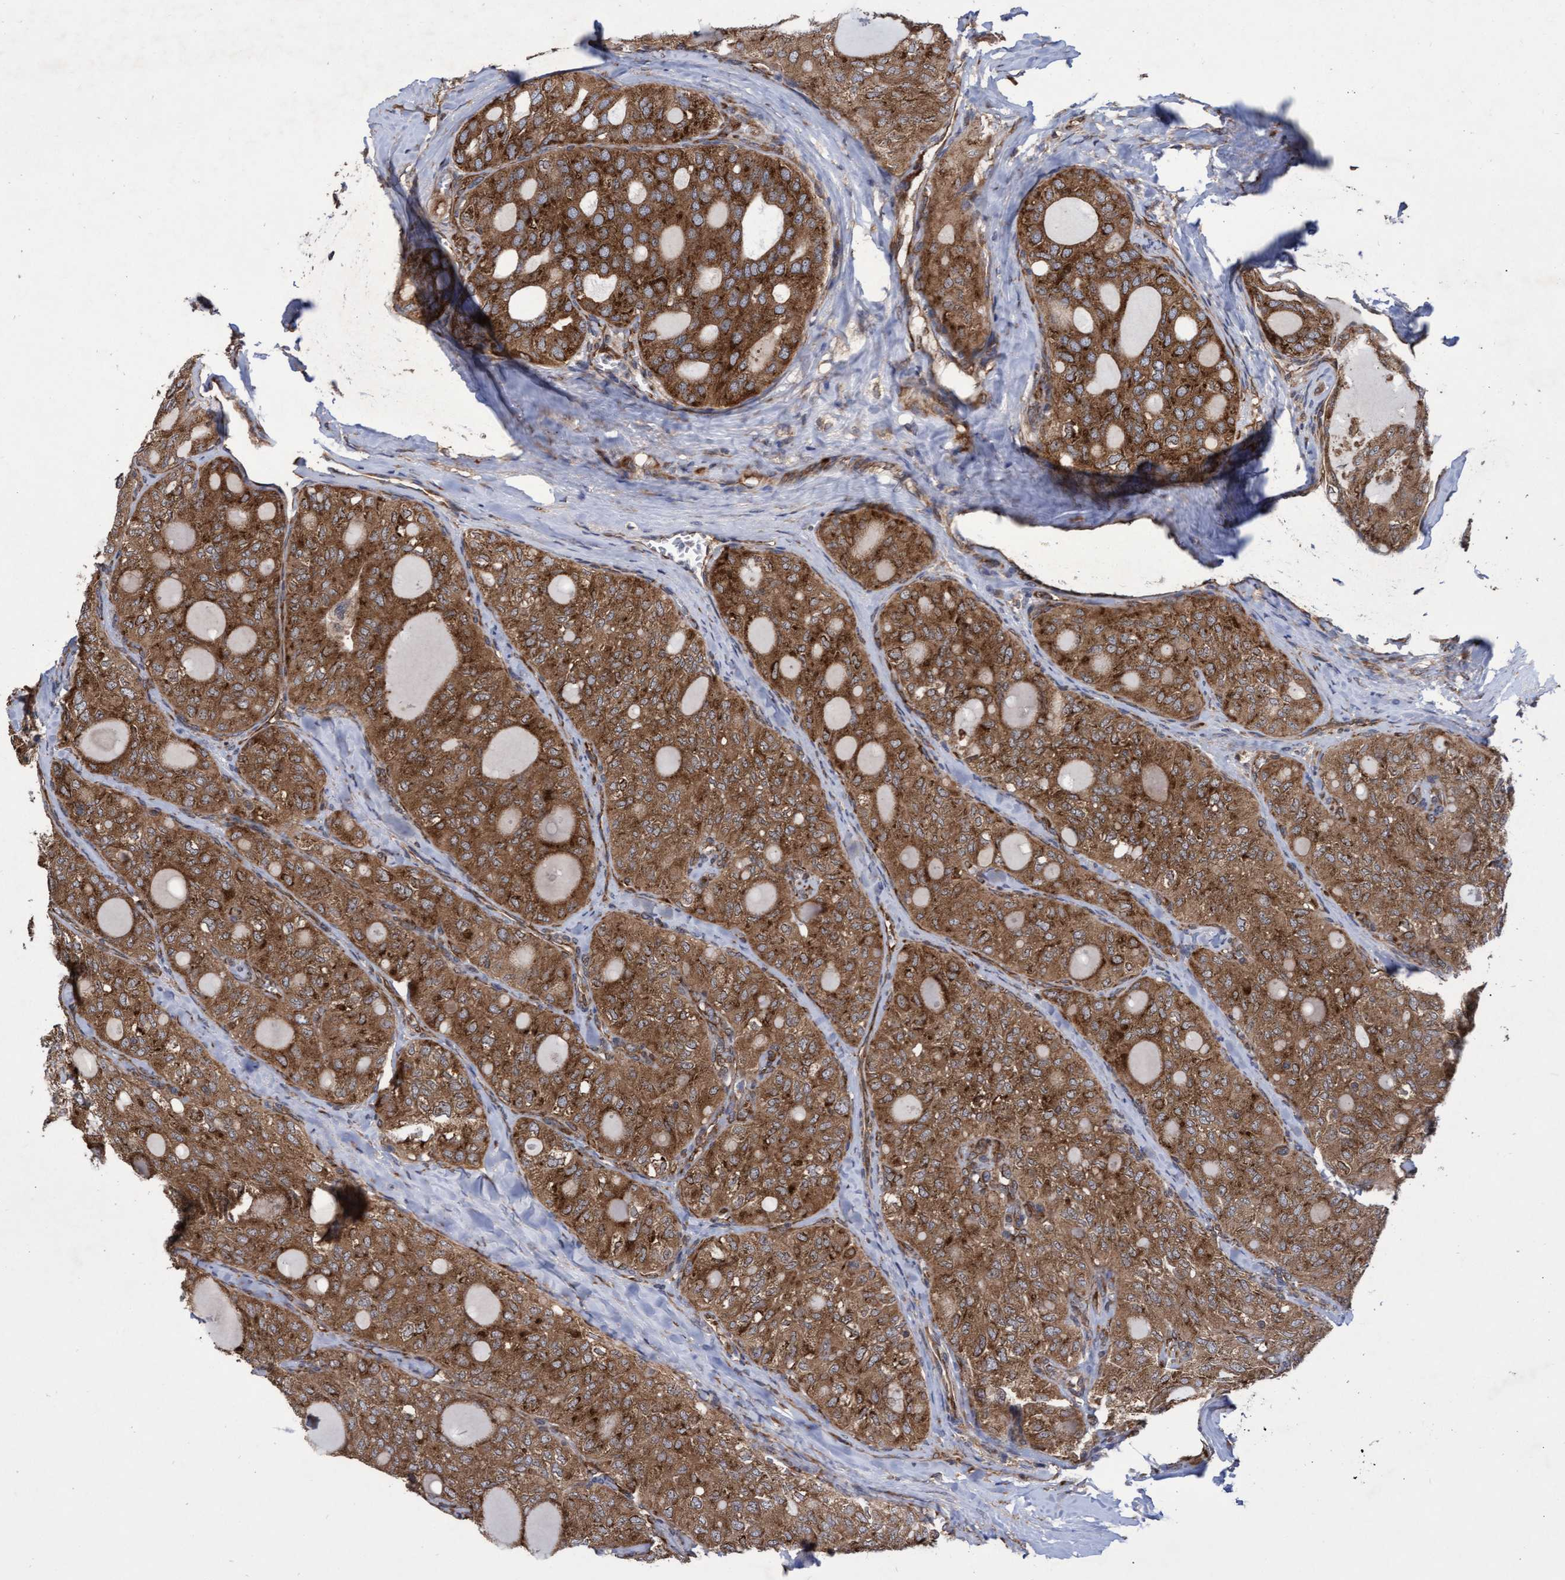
{"staining": {"intensity": "strong", "quantity": ">75%", "location": "cytoplasmic/membranous"}, "tissue": "thyroid cancer", "cell_type": "Tumor cells", "image_type": "cancer", "snomed": [{"axis": "morphology", "description": "Follicular adenoma carcinoma, NOS"}, {"axis": "topography", "description": "Thyroid gland"}], "caption": "A micrograph showing strong cytoplasmic/membranous staining in about >75% of tumor cells in thyroid follicular adenoma carcinoma, as visualized by brown immunohistochemical staining.", "gene": "ABCF2", "patient": {"sex": "male", "age": 75}}